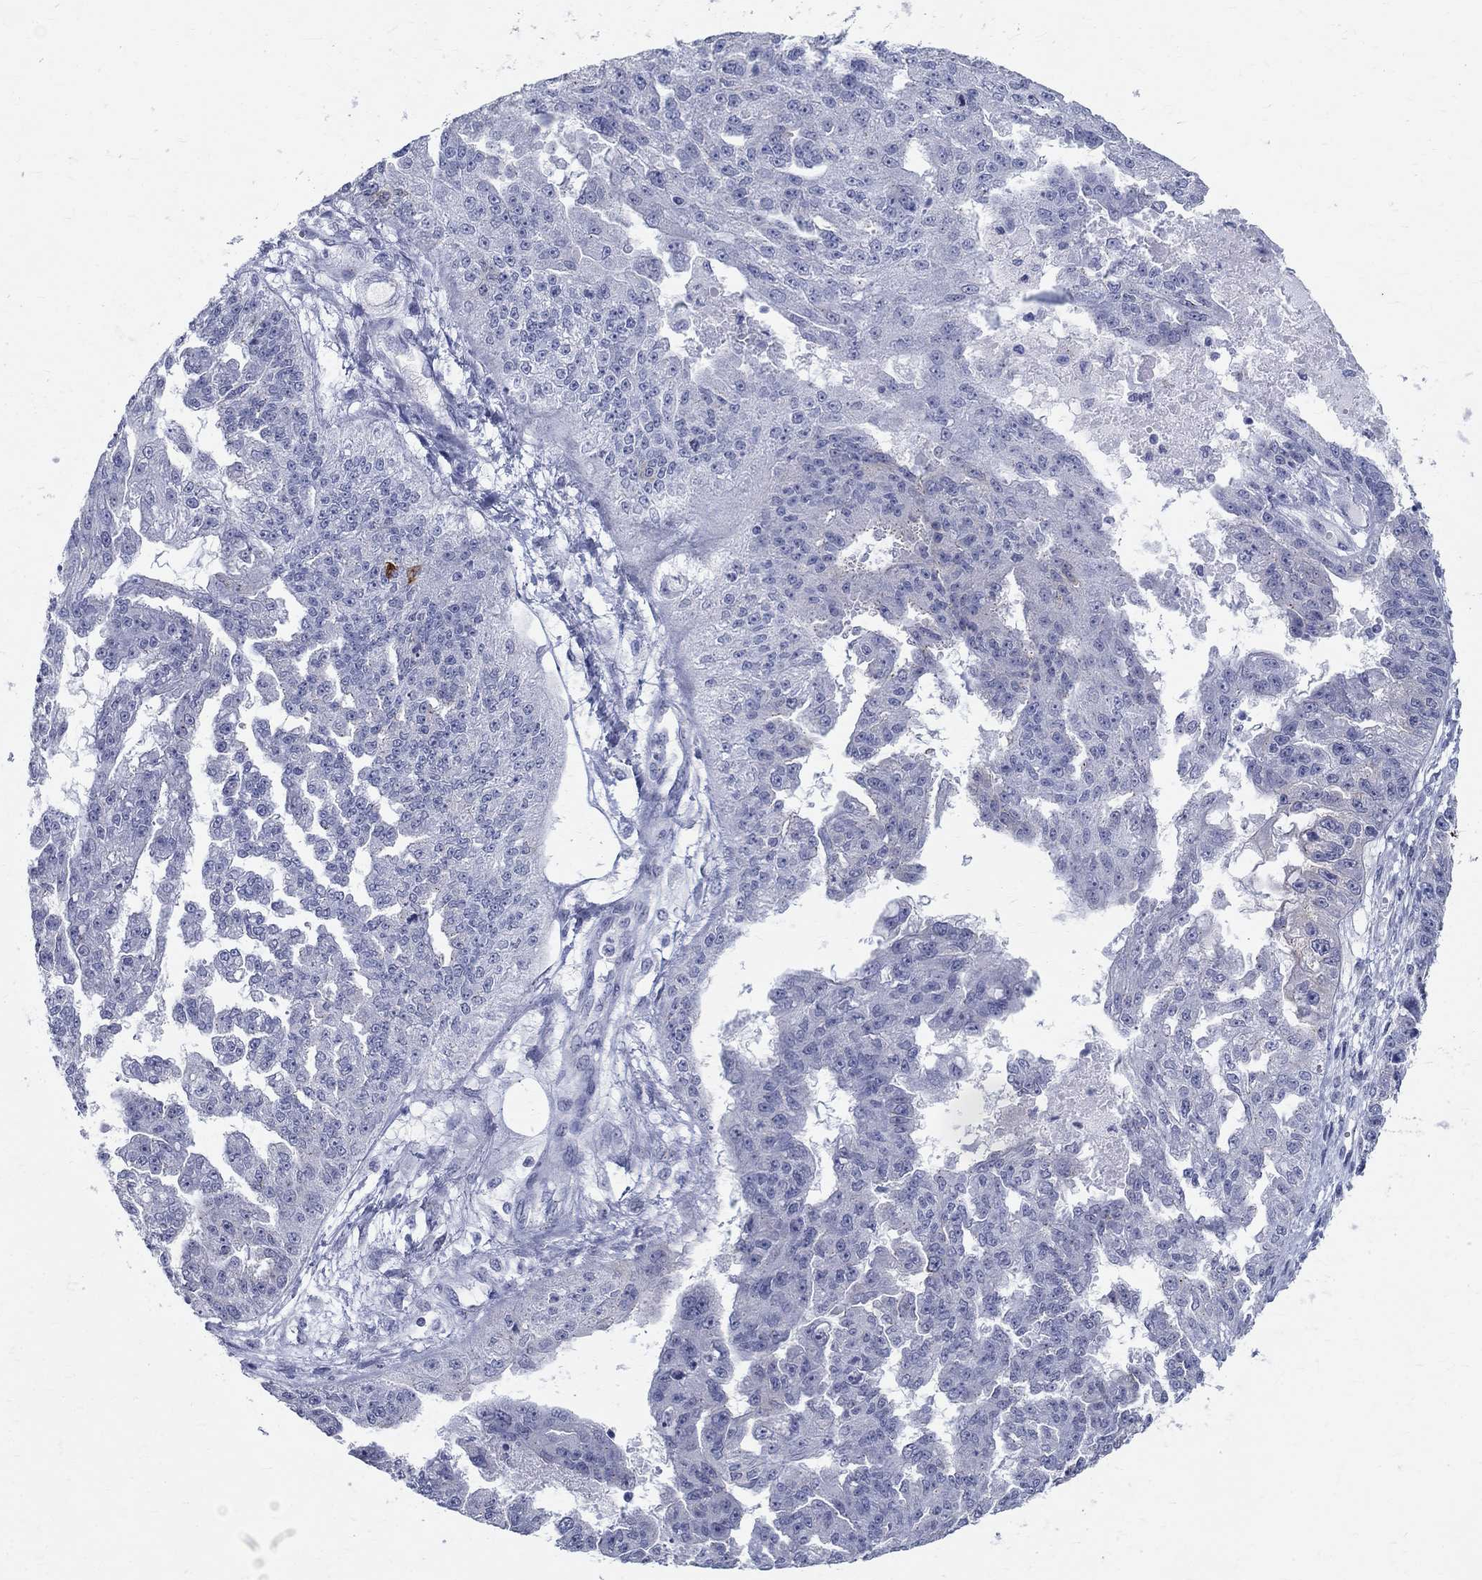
{"staining": {"intensity": "negative", "quantity": "none", "location": "none"}, "tissue": "ovarian cancer", "cell_type": "Tumor cells", "image_type": "cancer", "snomed": [{"axis": "morphology", "description": "Cystadenocarcinoma, serous, NOS"}, {"axis": "topography", "description": "Ovary"}], "caption": "High power microscopy photomicrograph of an immunohistochemistry photomicrograph of ovarian serous cystadenocarcinoma, revealing no significant positivity in tumor cells. Nuclei are stained in blue.", "gene": "CEP43", "patient": {"sex": "female", "age": 58}}